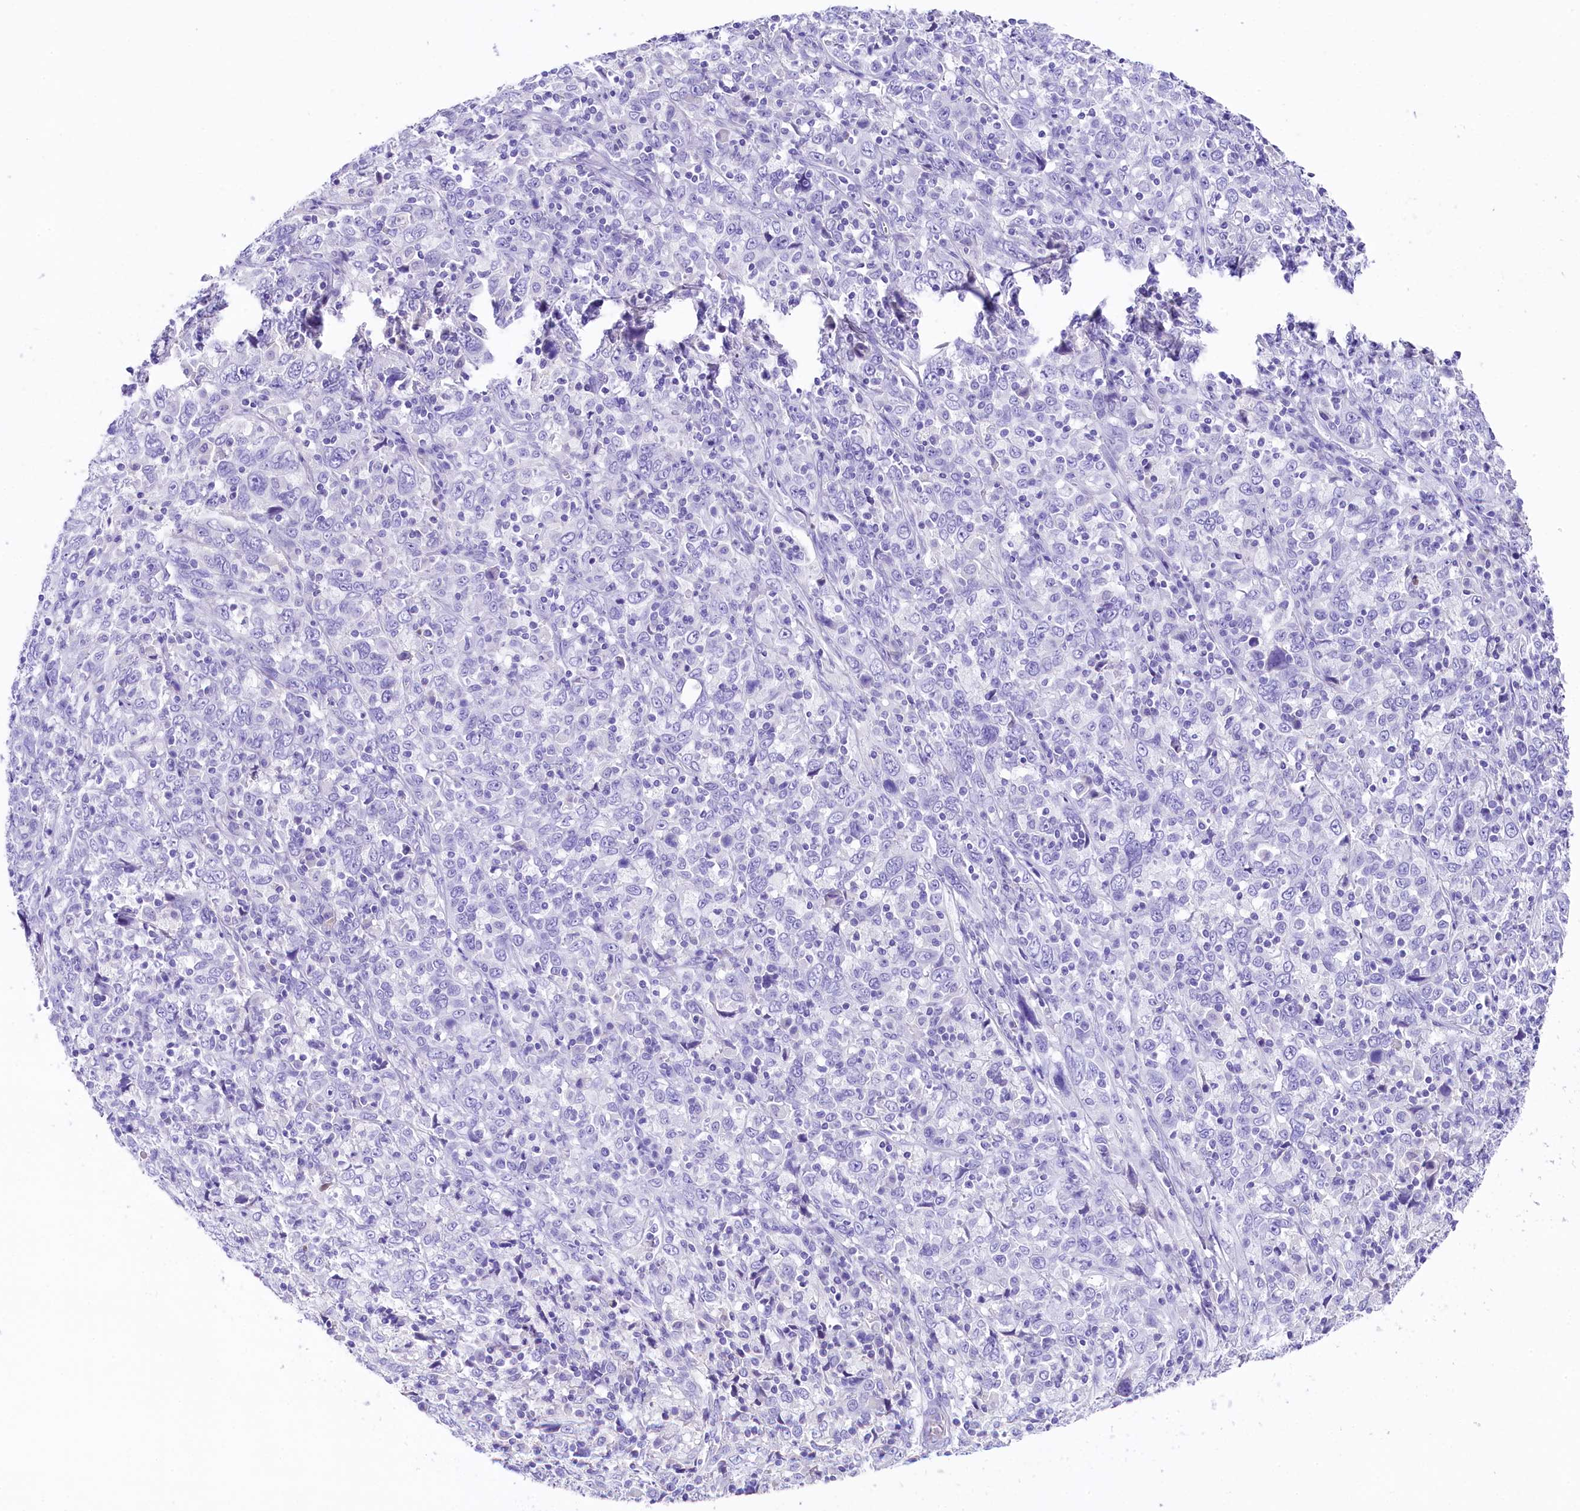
{"staining": {"intensity": "negative", "quantity": "none", "location": "none"}, "tissue": "cervical cancer", "cell_type": "Tumor cells", "image_type": "cancer", "snomed": [{"axis": "morphology", "description": "Squamous cell carcinoma, NOS"}, {"axis": "topography", "description": "Cervix"}], "caption": "This is an immunohistochemistry micrograph of cervical cancer. There is no staining in tumor cells.", "gene": "SKIDA1", "patient": {"sex": "female", "age": 46}}